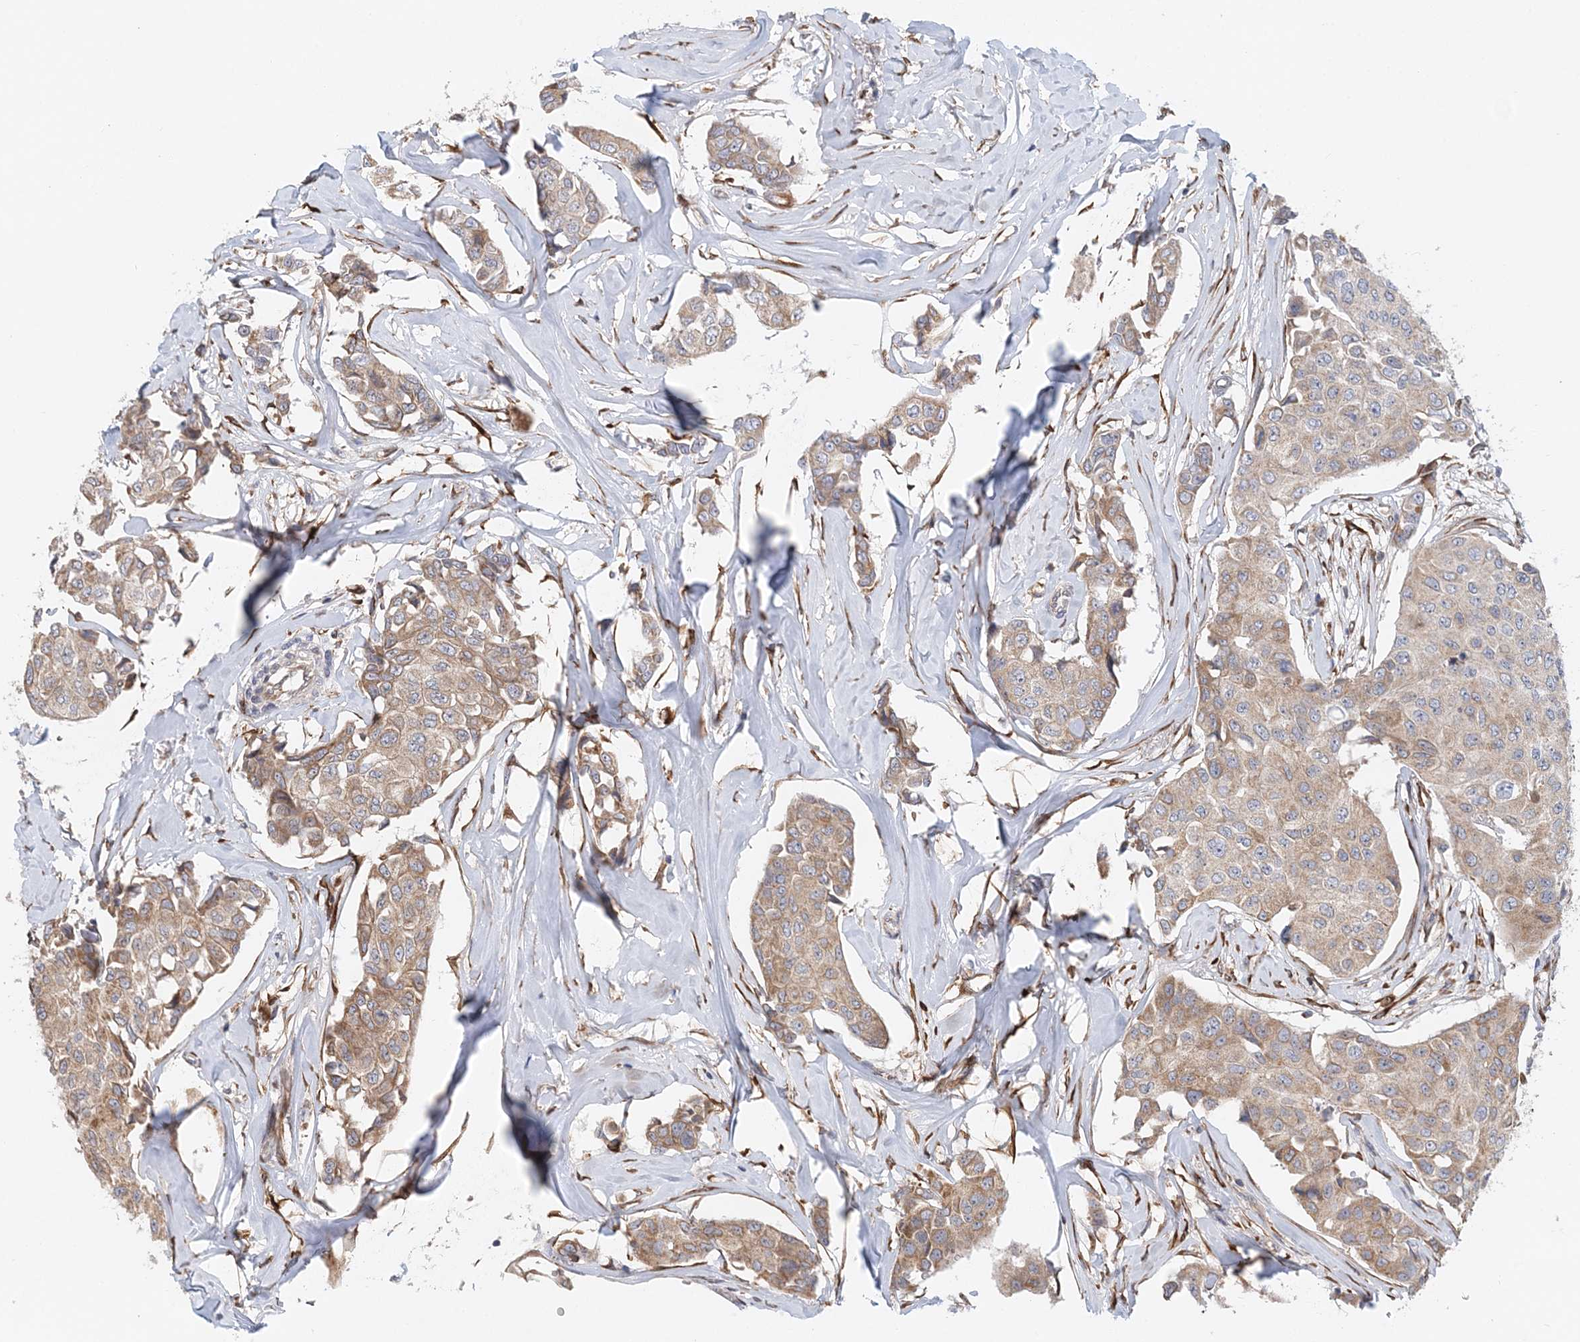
{"staining": {"intensity": "moderate", "quantity": "25%-75%", "location": "cytoplasmic/membranous"}, "tissue": "breast cancer", "cell_type": "Tumor cells", "image_type": "cancer", "snomed": [{"axis": "morphology", "description": "Duct carcinoma"}, {"axis": "topography", "description": "Breast"}], "caption": "Protein staining of breast cancer tissue shows moderate cytoplasmic/membranous staining in approximately 25%-75% of tumor cells. The protein is shown in brown color, while the nuclei are stained blue.", "gene": "PCYOX1L", "patient": {"sex": "female", "age": 80}}